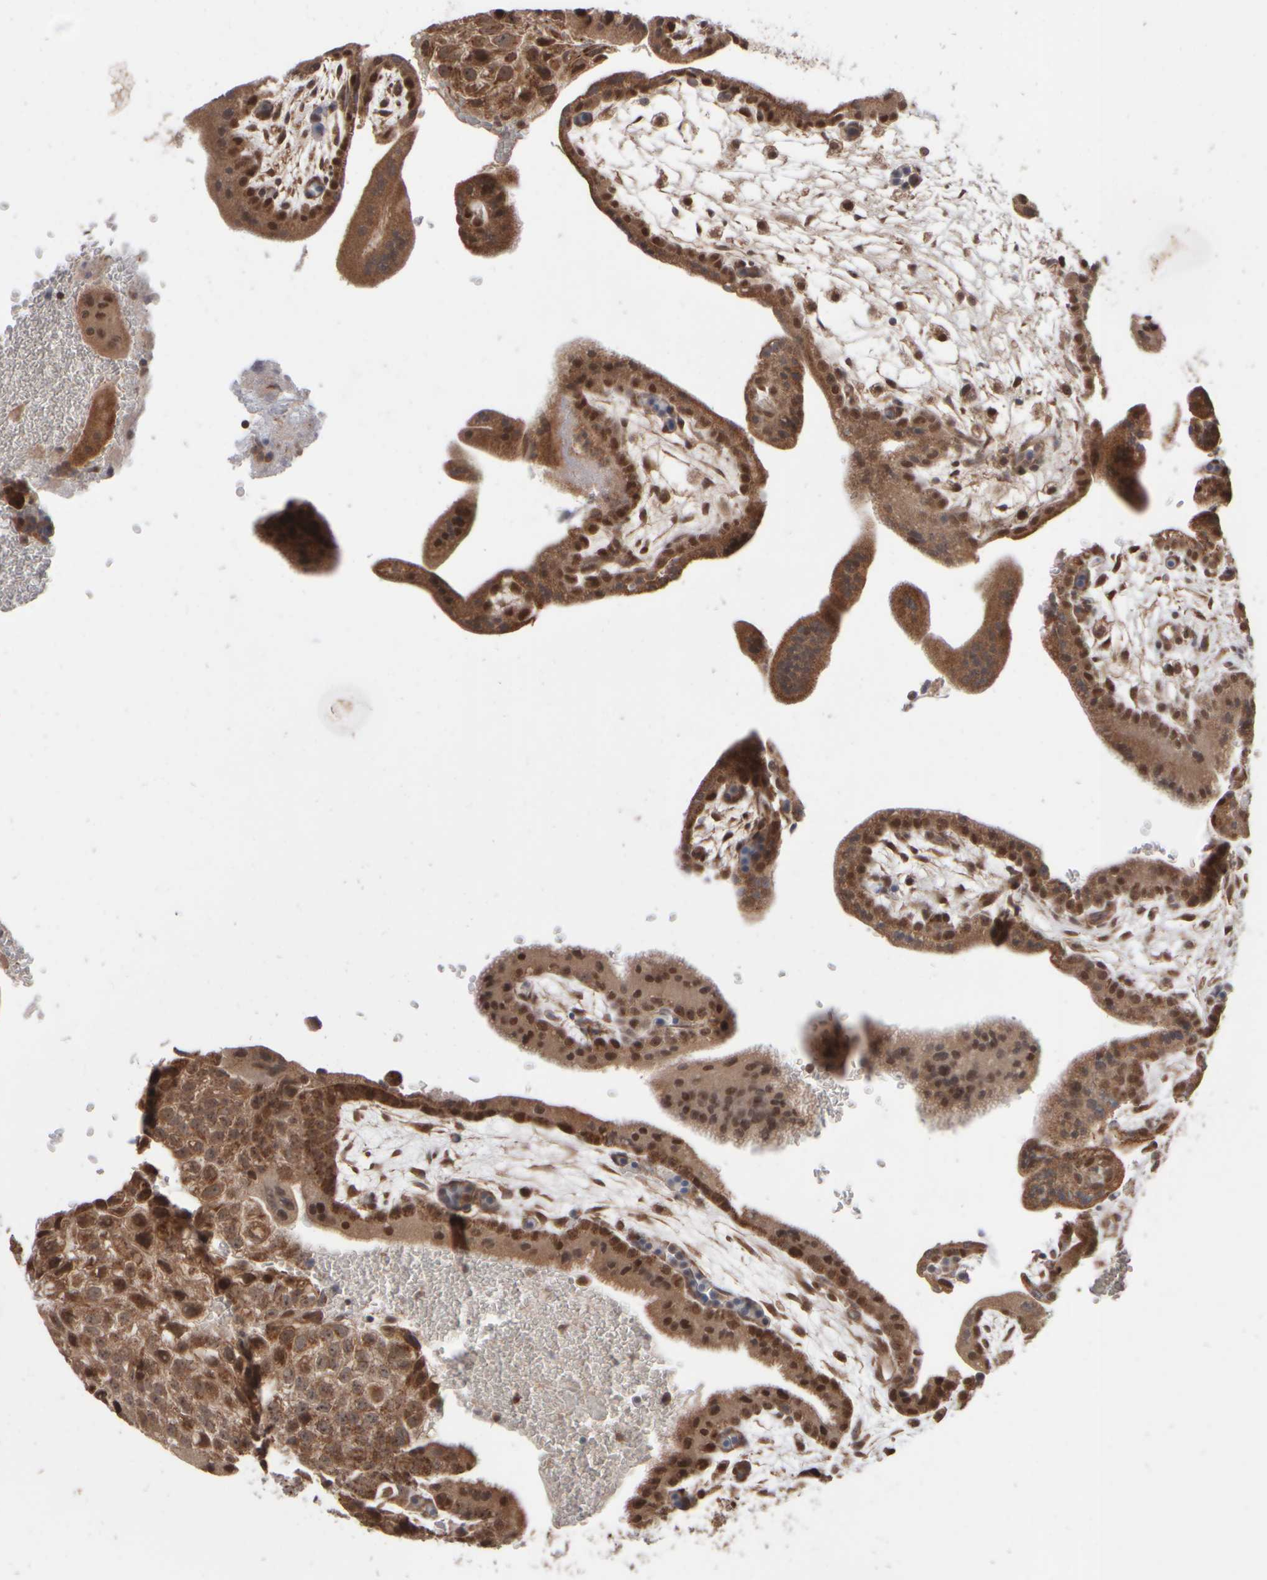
{"staining": {"intensity": "moderate", "quantity": ">75%", "location": "cytoplasmic/membranous,nuclear"}, "tissue": "placenta", "cell_type": "Trophoblastic cells", "image_type": "normal", "snomed": [{"axis": "morphology", "description": "Normal tissue, NOS"}, {"axis": "topography", "description": "Placenta"}], "caption": "Immunohistochemical staining of normal human placenta exhibits moderate cytoplasmic/membranous,nuclear protein expression in approximately >75% of trophoblastic cells. (brown staining indicates protein expression, while blue staining denotes nuclei).", "gene": "ABHD11", "patient": {"sex": "female", "age": 35}}